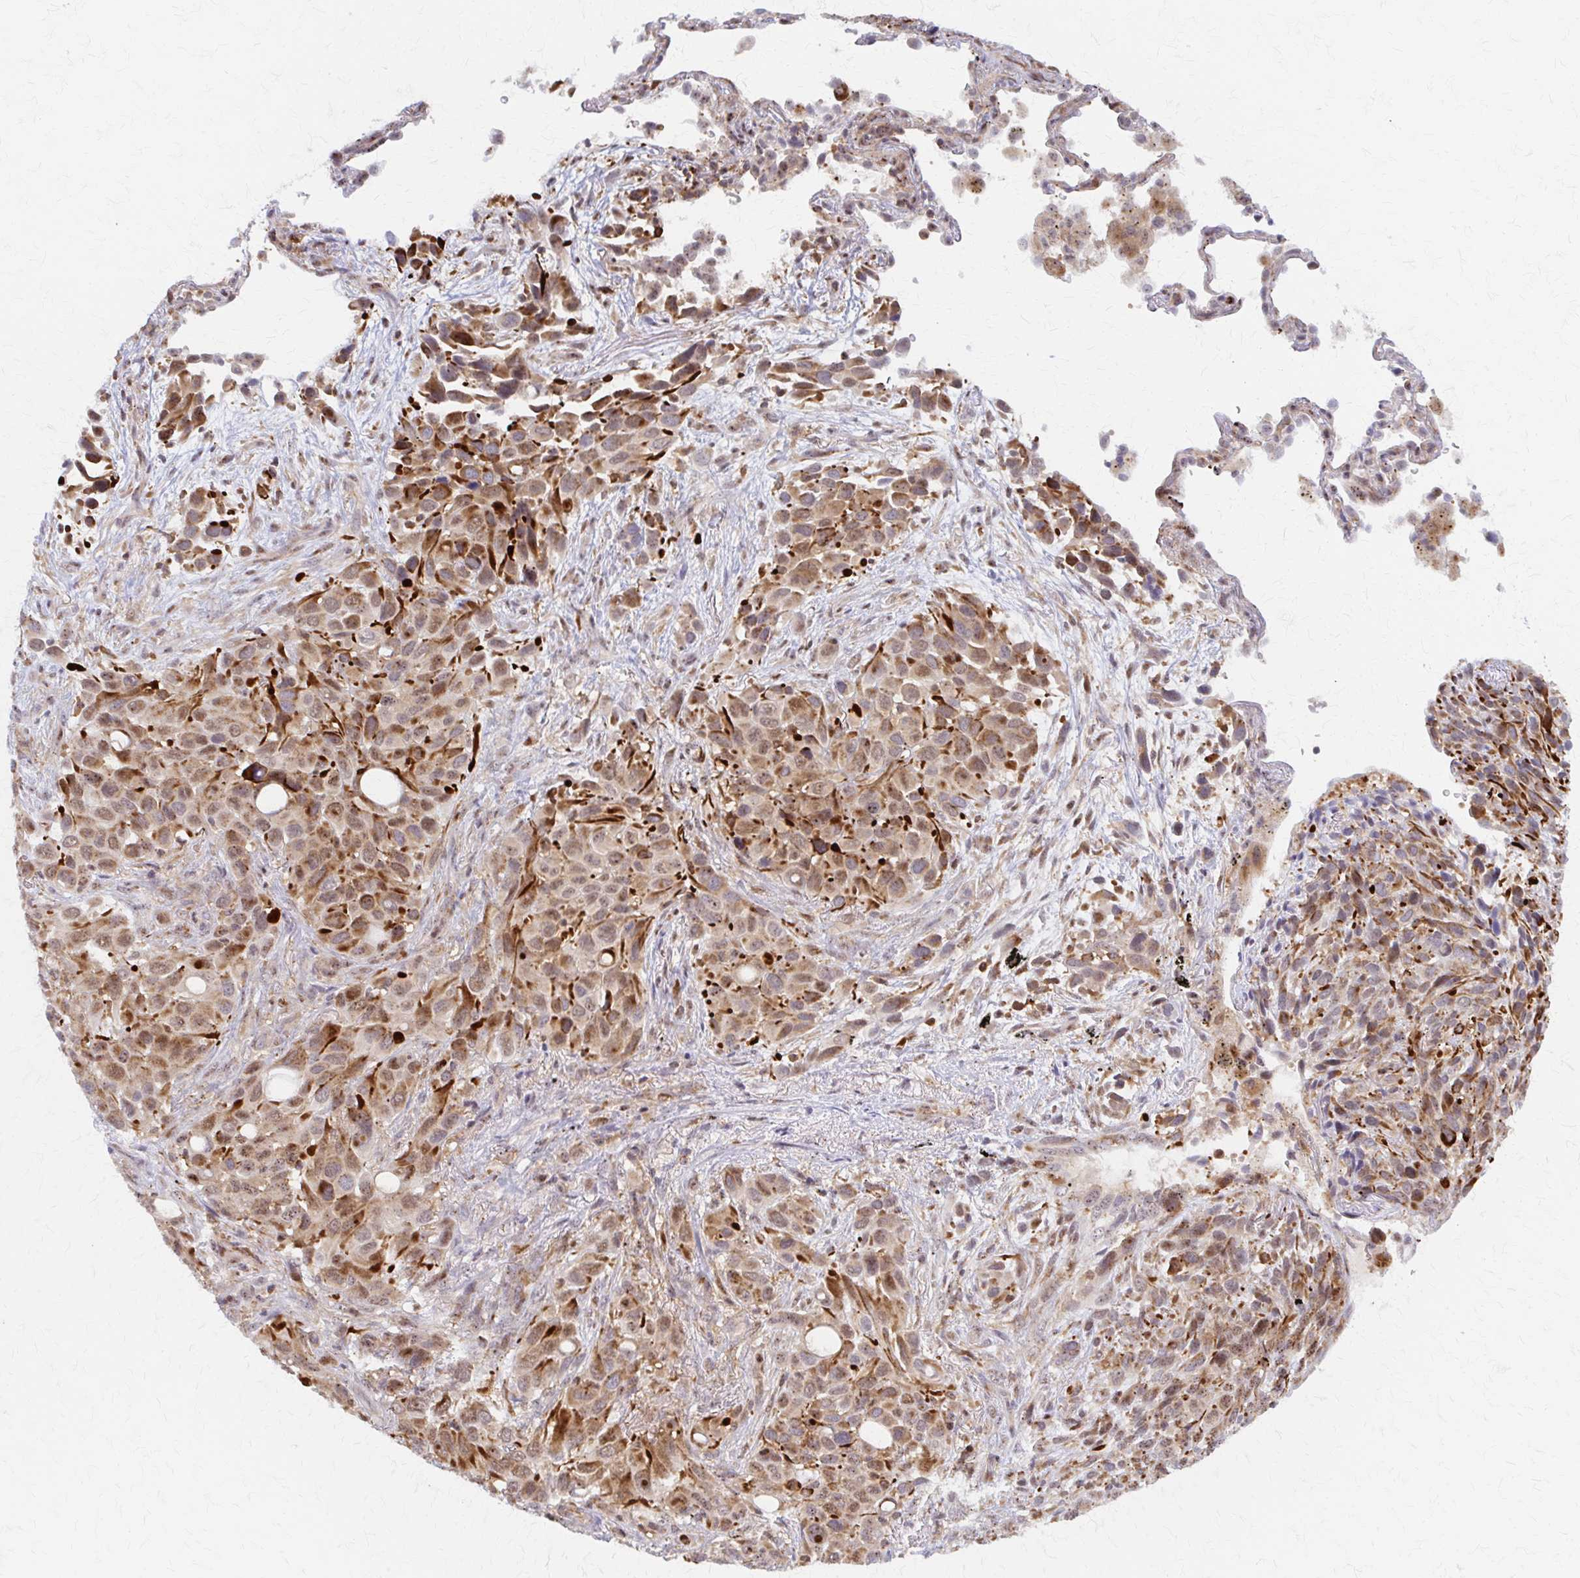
{"staining": {"intensity": "moderate", "quantity": ">75%", "location": "cytoplasmic/membranous"}, "tissue": "melanoma", "cell_type": "Tumor cells", "image_type": "cancer", "snomed": [{"axis": "morphology", "description": "Malignant melanoma, Metastatic site"}, {"axis": "topography", "description": "Lung"}], "caption": "IHC (DAB) staining of melanoma shows moderate cytoplasmic/membranous protein expression in approximately >75% of tumor cells.", "gene": "ARHGAP35", "patient": {"sex": "male", "age": 48}}